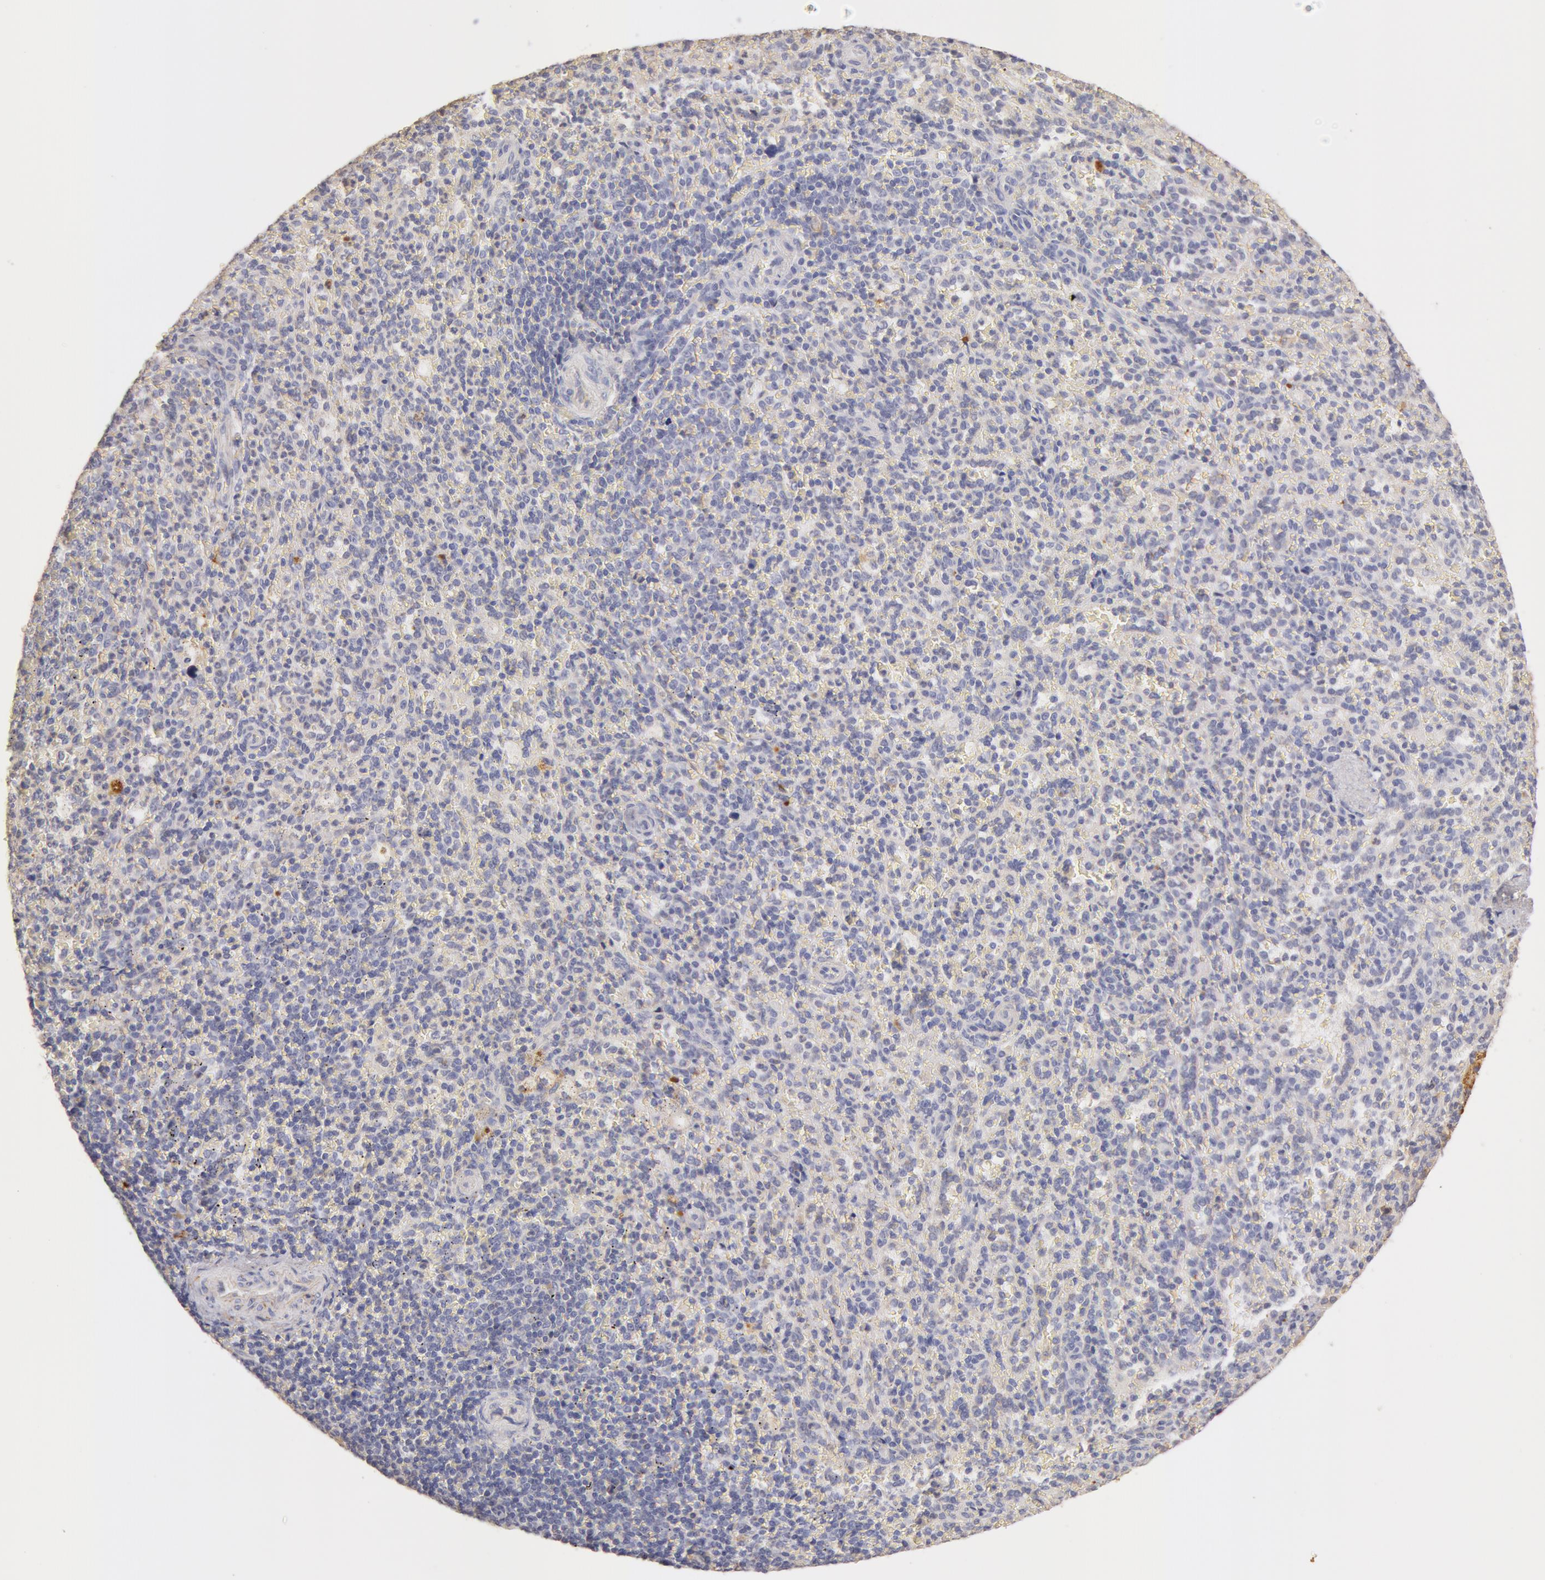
{"staining": {"intensity": "negative", "quantity": "none", "location": "none"}, "tissue": "spleen", "cell_type": "Cells in red pulp", "image_type": "normal", "snomed": [{"axis": "morphology", "description": "Normal tissue, NOS"}, {"axis": "topography", "description": "Spleen"}], "caption": "Immunohistochemical staining of benign human spleen shows no significant staining in cells in red pulp. The staining was performed using DAB (3,3'-diaminobenzidine) to visualize the protein expression in brown, while the nuclei were stained in blue with hematoxylin (Magnification: 20x).", "gene": "TF", "patient": {"sex": "female", "age": 21}}